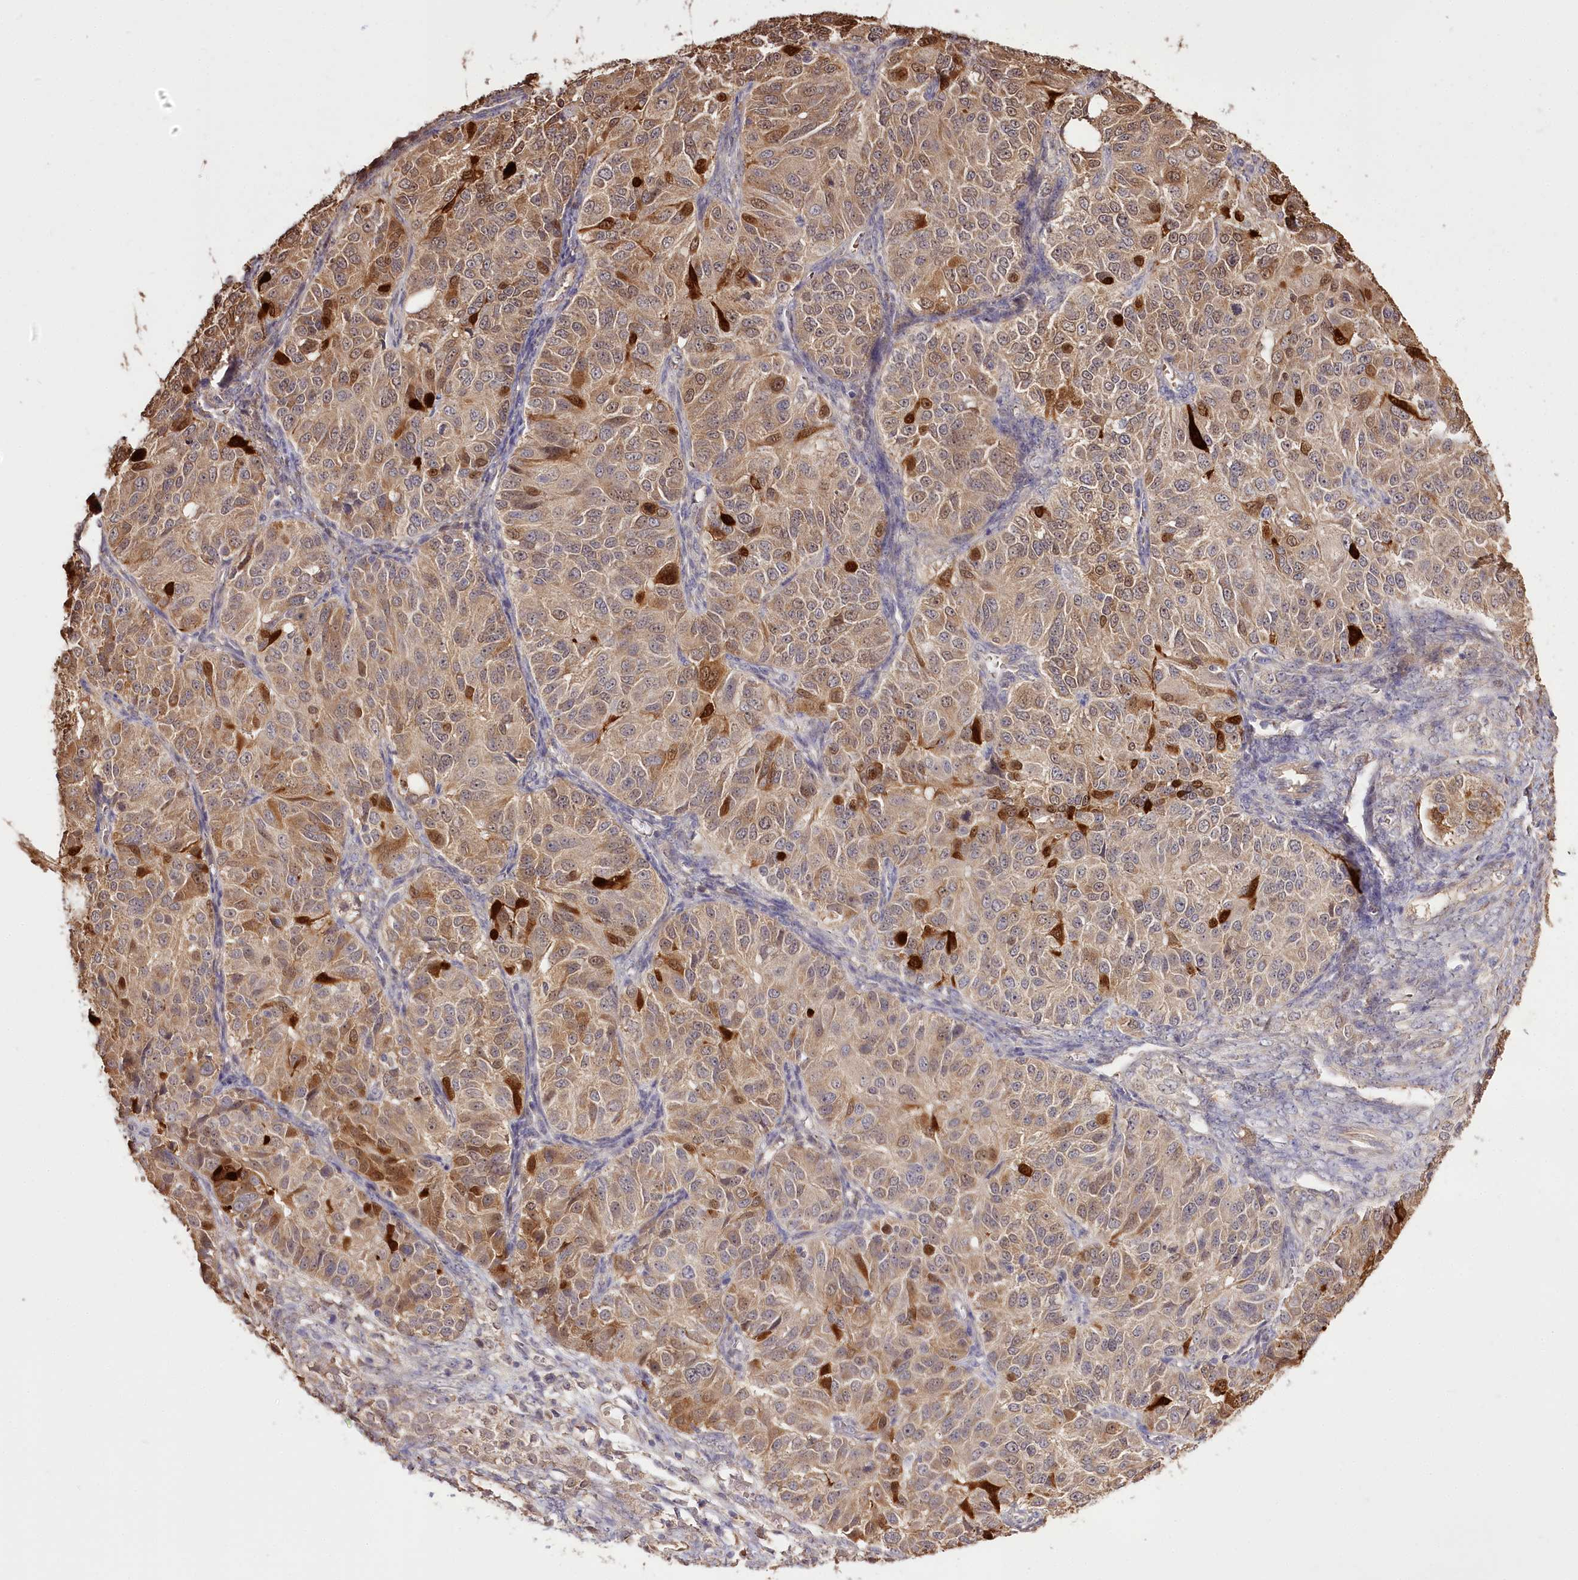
{"staining": {"intensity": "moderate", "quantity": ">75%", "location": "cytoplasmic/membranous"}, "tissue": "ovarian cancer", "cell_type": "Tumor cells", "image_type": "cancer", "snomed": [{"axis": "morphology", "description": "Carcinoma, endometroid"}, {"axis": "topography", "description": "Ovary"}], "caption": "A micrograph of ovarian cancer stained for a protein displays moderate cytoplasmic/membranous brown staining in tumor cells. Ihc stains the protein of interest in brown and the nuclei are stained blue.", "gene": "R3HDM2", "patient": {"sex": "female", "age": 51}}